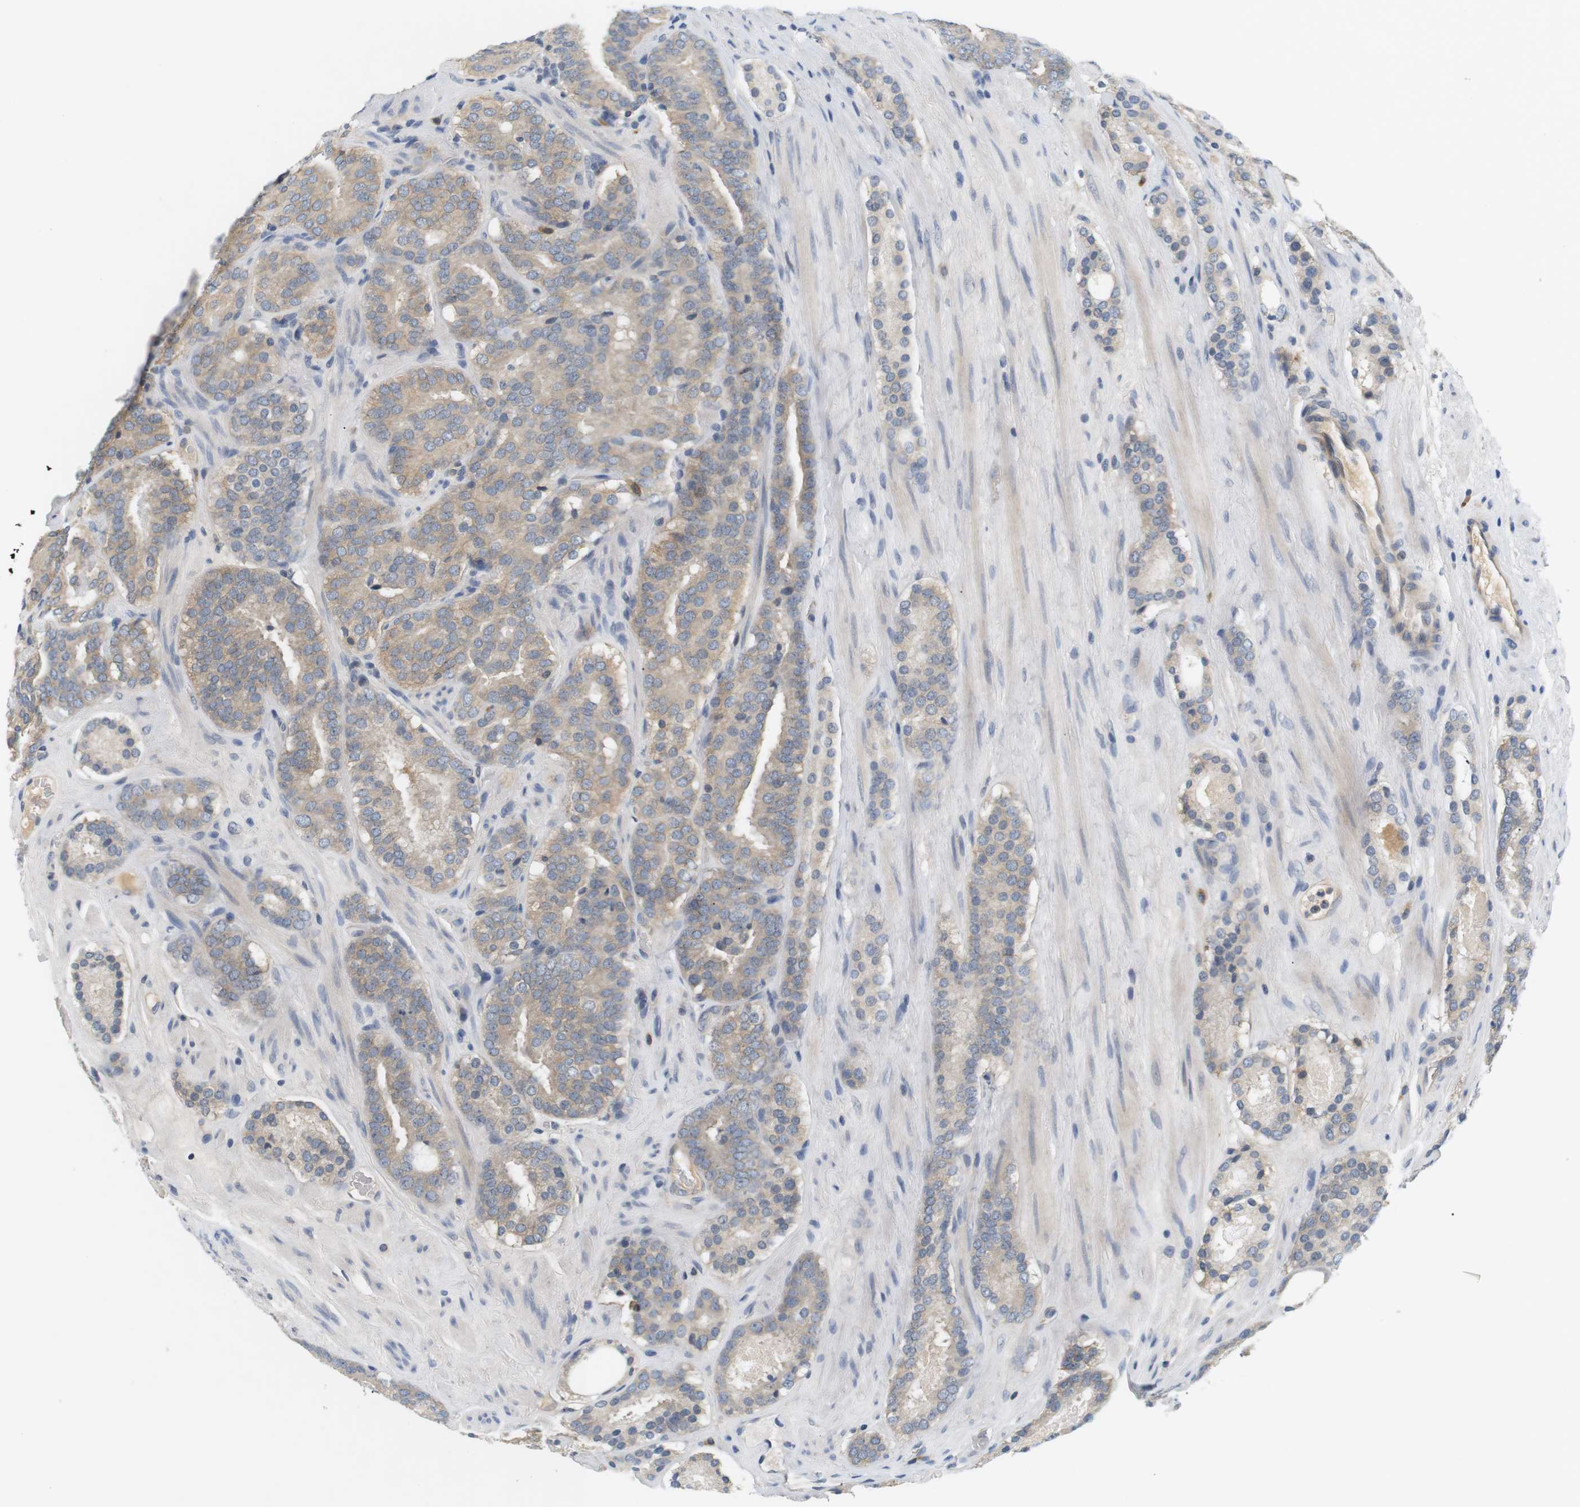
{"staining": {"intensity": "weak", "quantity": ">75%", "location": "cytoplasmic/membranous"}, "tissue": "prostate cancer", "cell_type": "Tumor cells", "image_type": "cancer", "snomed": [{"axis": "morphology", "description": "Adenocarcinoma, Low grade"}, {"axis": "topography", "description": "Prostate"}], "caption": "A histopathology image of prostate cancer stained for a protein shows weak cytoplasmic/membranous brown staining in tumor cells.", "gene": "EVA1C", "patient": {"sex": "male", "age": 69}}